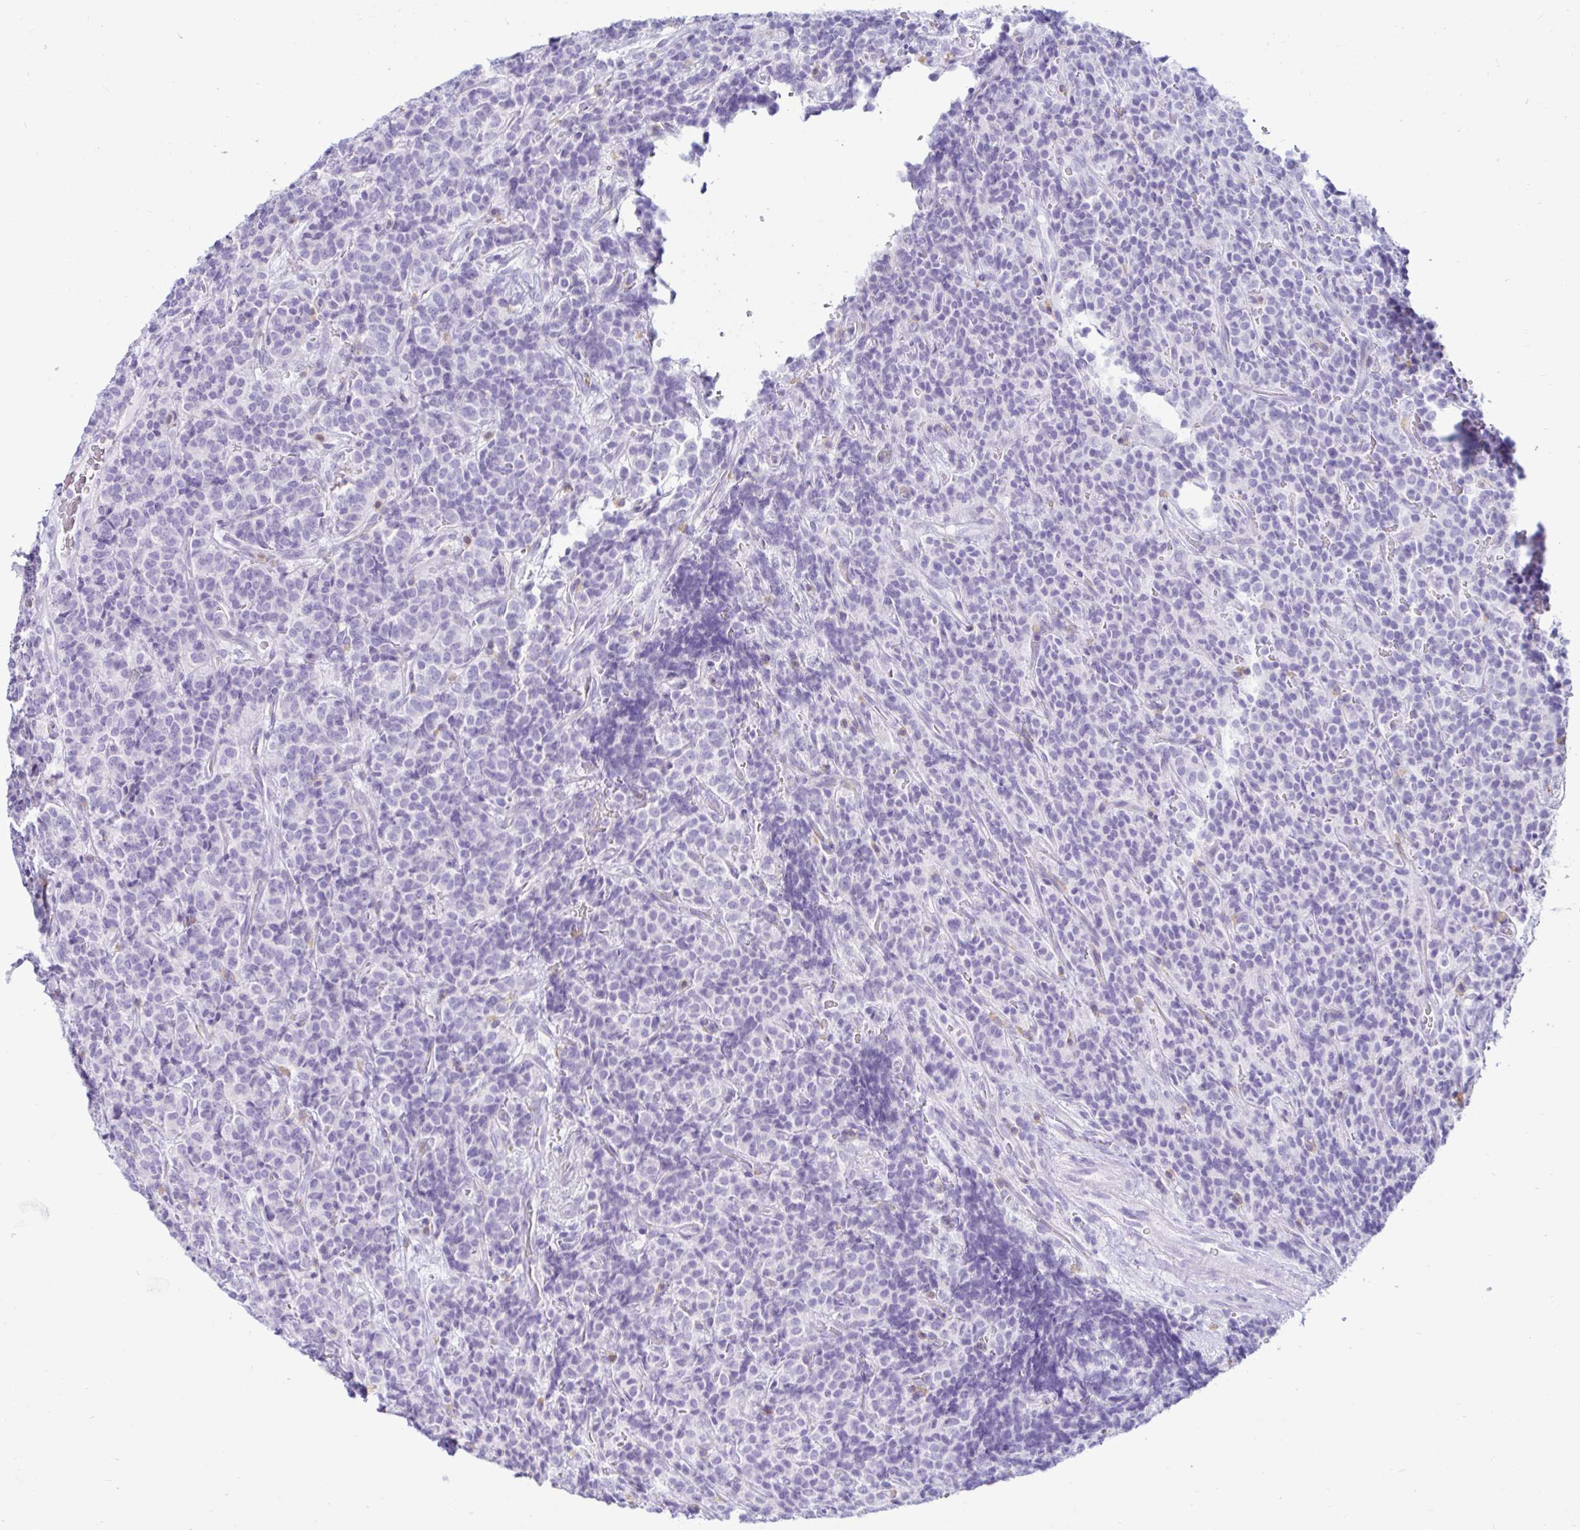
{"staining": {"intensity": "negative", "quantity": "none", "location": "none"}, "tissue": "carcinoid", "cell_type": "Tumor cells", "image_type": "cancer", "snomed": [{"axis": "morphology", "description": "Carcinoid, malignant, NOS"}, {"axis": "topography", "description": "Pancreas"}], "caption": "DAB immunohistochemical staining of human carcinoid displays no significant expression in tumor cells.", "gene": "BEST1", "patient": {"sex": "male", "age": 36}}